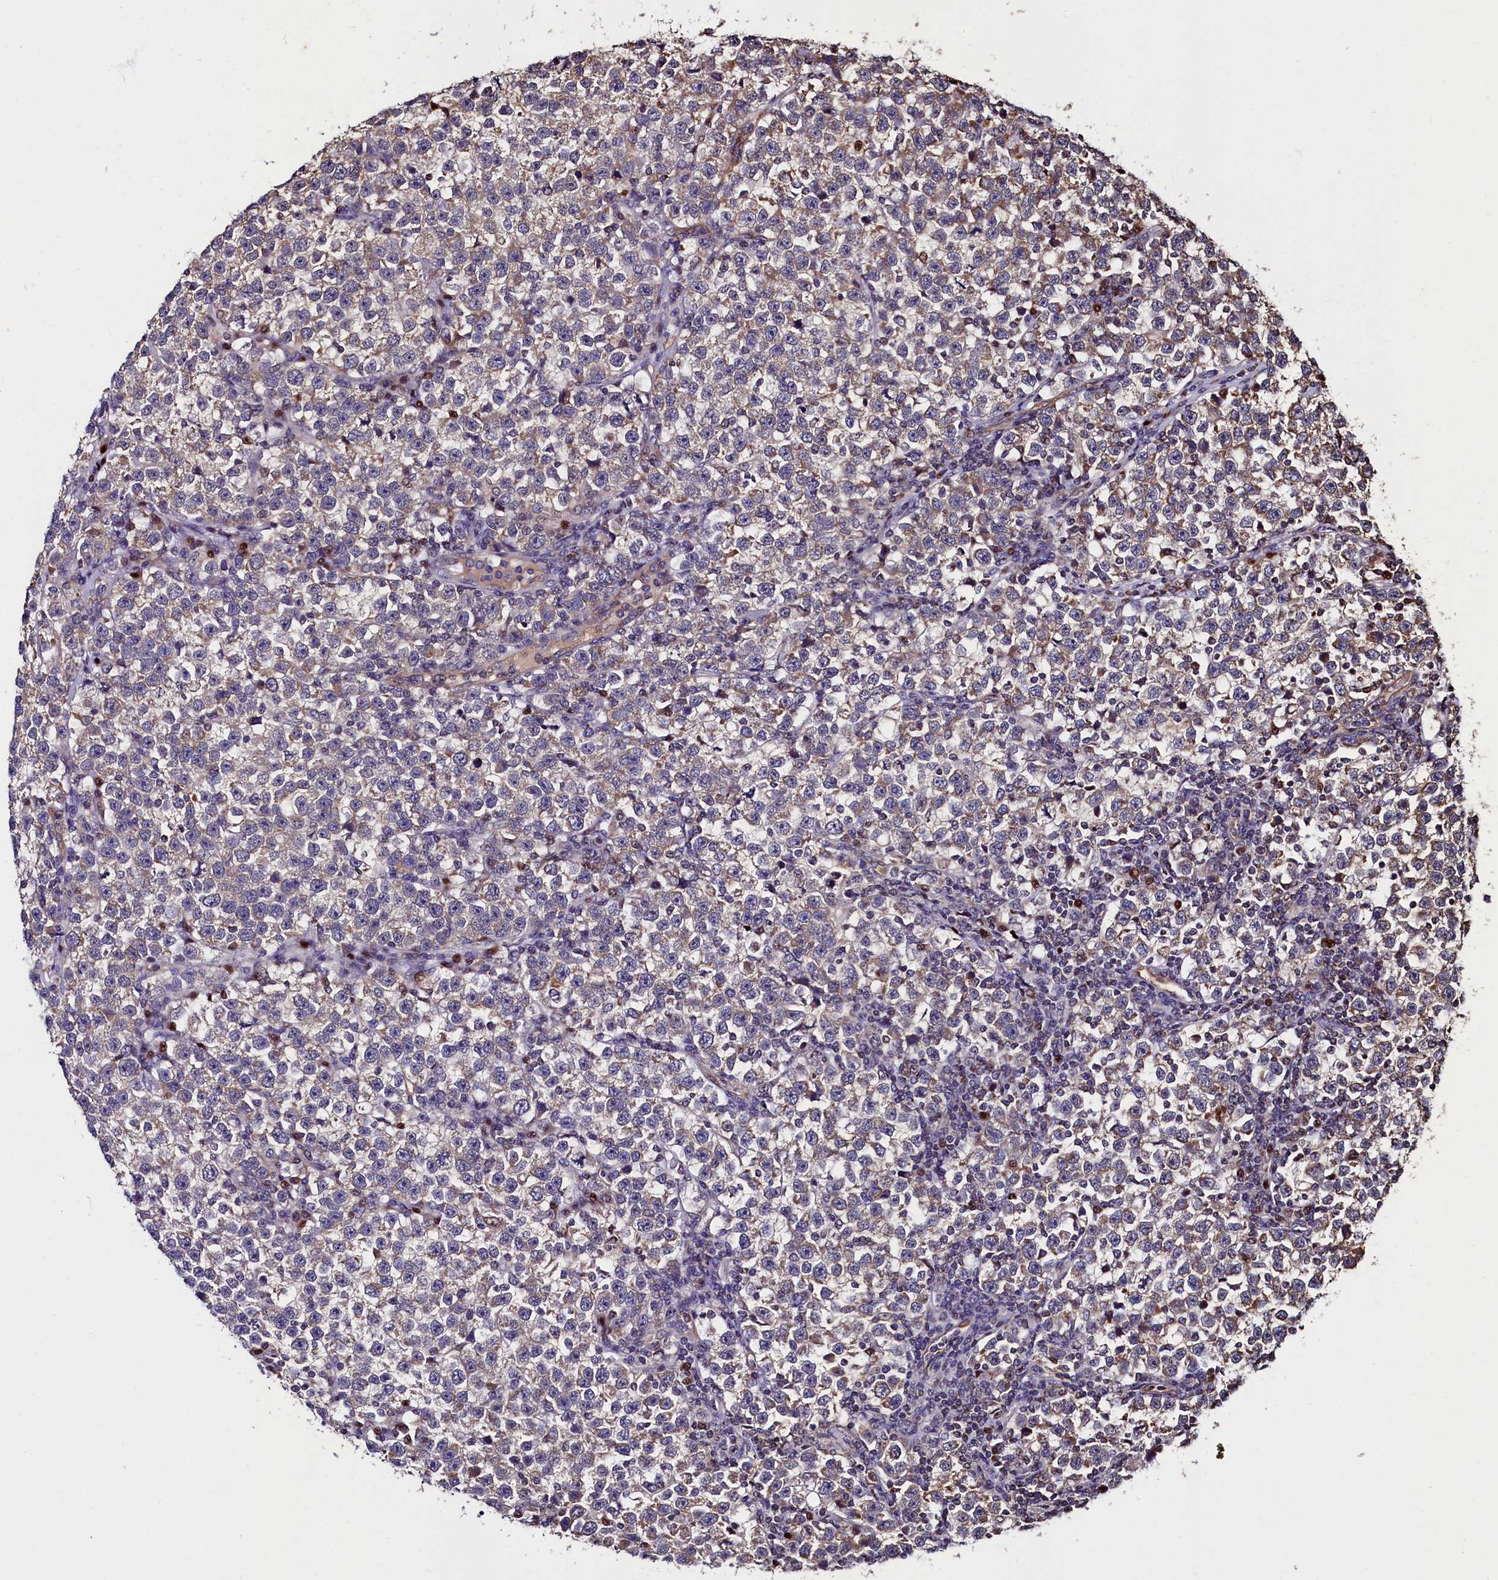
{"staining": {"intensity": "moderate", "quantity": "25%-75%", "location": "cytoplasmic/membranous"}, "tissue": "testis cancer", "cell_type": "Tumor cells", "image_type": "cancer", "snomed": [{"axis": "morphology", "description": "Normal tissue, NOS"}, {"axis": "morphology", "description": "Seminoma, NOS"}, {"axis": "topography", "description": "Testis"}], "caption": "Immunohistochemical staining of human testis seminoma reveals moderate cytoplasmic/membranous protein expression in approximately 25%-75% of tumor cells.", "gene": "NCKAP5L", "patient": {"sex": "male", "age": 43}}